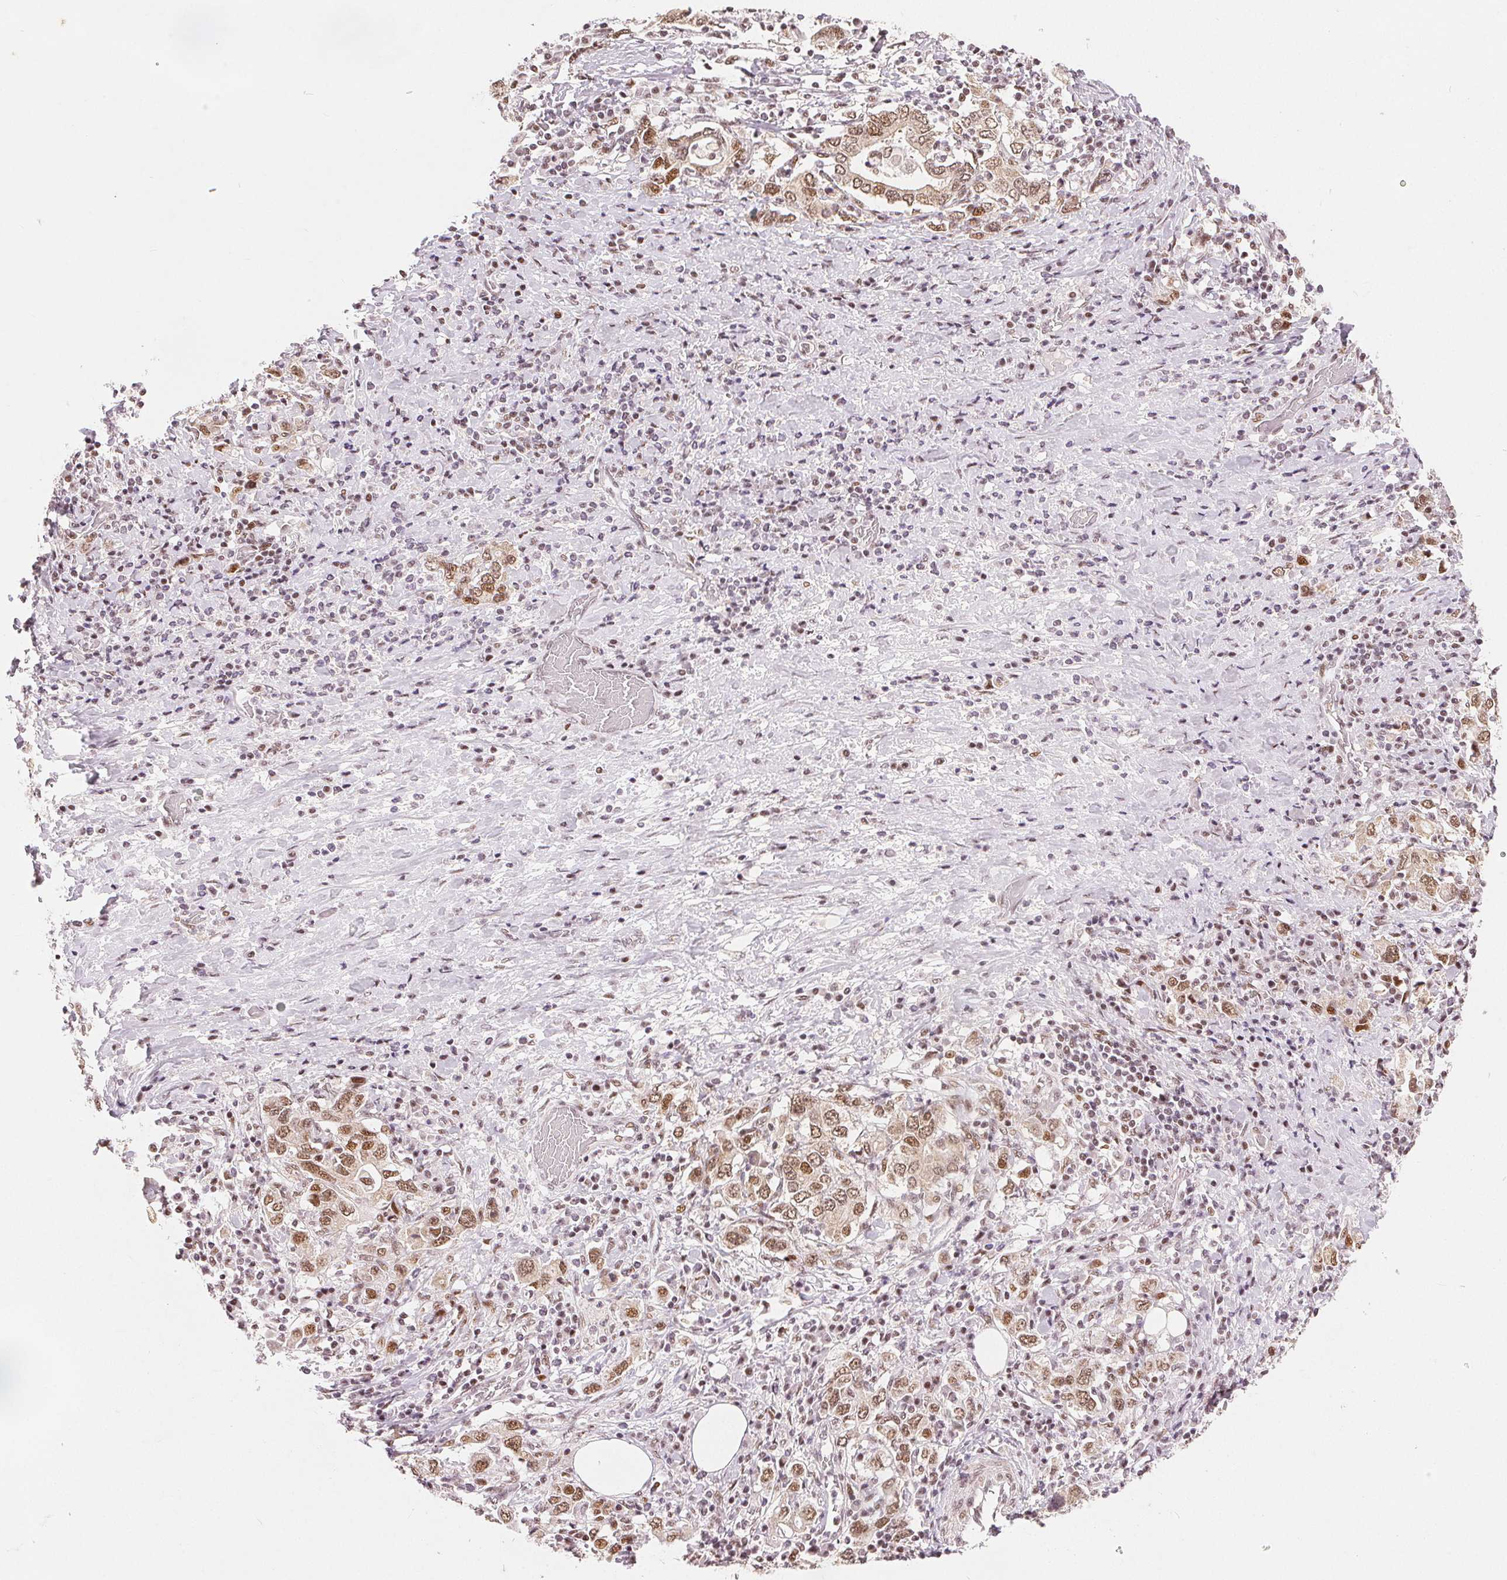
{"staining": {"intensity": "moderate", "quantity": ">75%", "location": "nuclear"}, "tissue": "stomach cancer", "cell_type": "Tumor cells", "image_type": "cancer", "snomed": [{"axis": "morphology", "description": "Adenocarcinoma, NOS"}, {"axis": "topography", "description": "Stomach, upper"}, {"axis": "topography", "description": "Stomach"}], "caption": "Human stomach adenocarcinoma stained for a protein (brown) exhibits moderate nuclear positive expression in about >75% of tumor cells.", "gene": "ZNF703", "patient": {"sex": "male", "age": 62}}